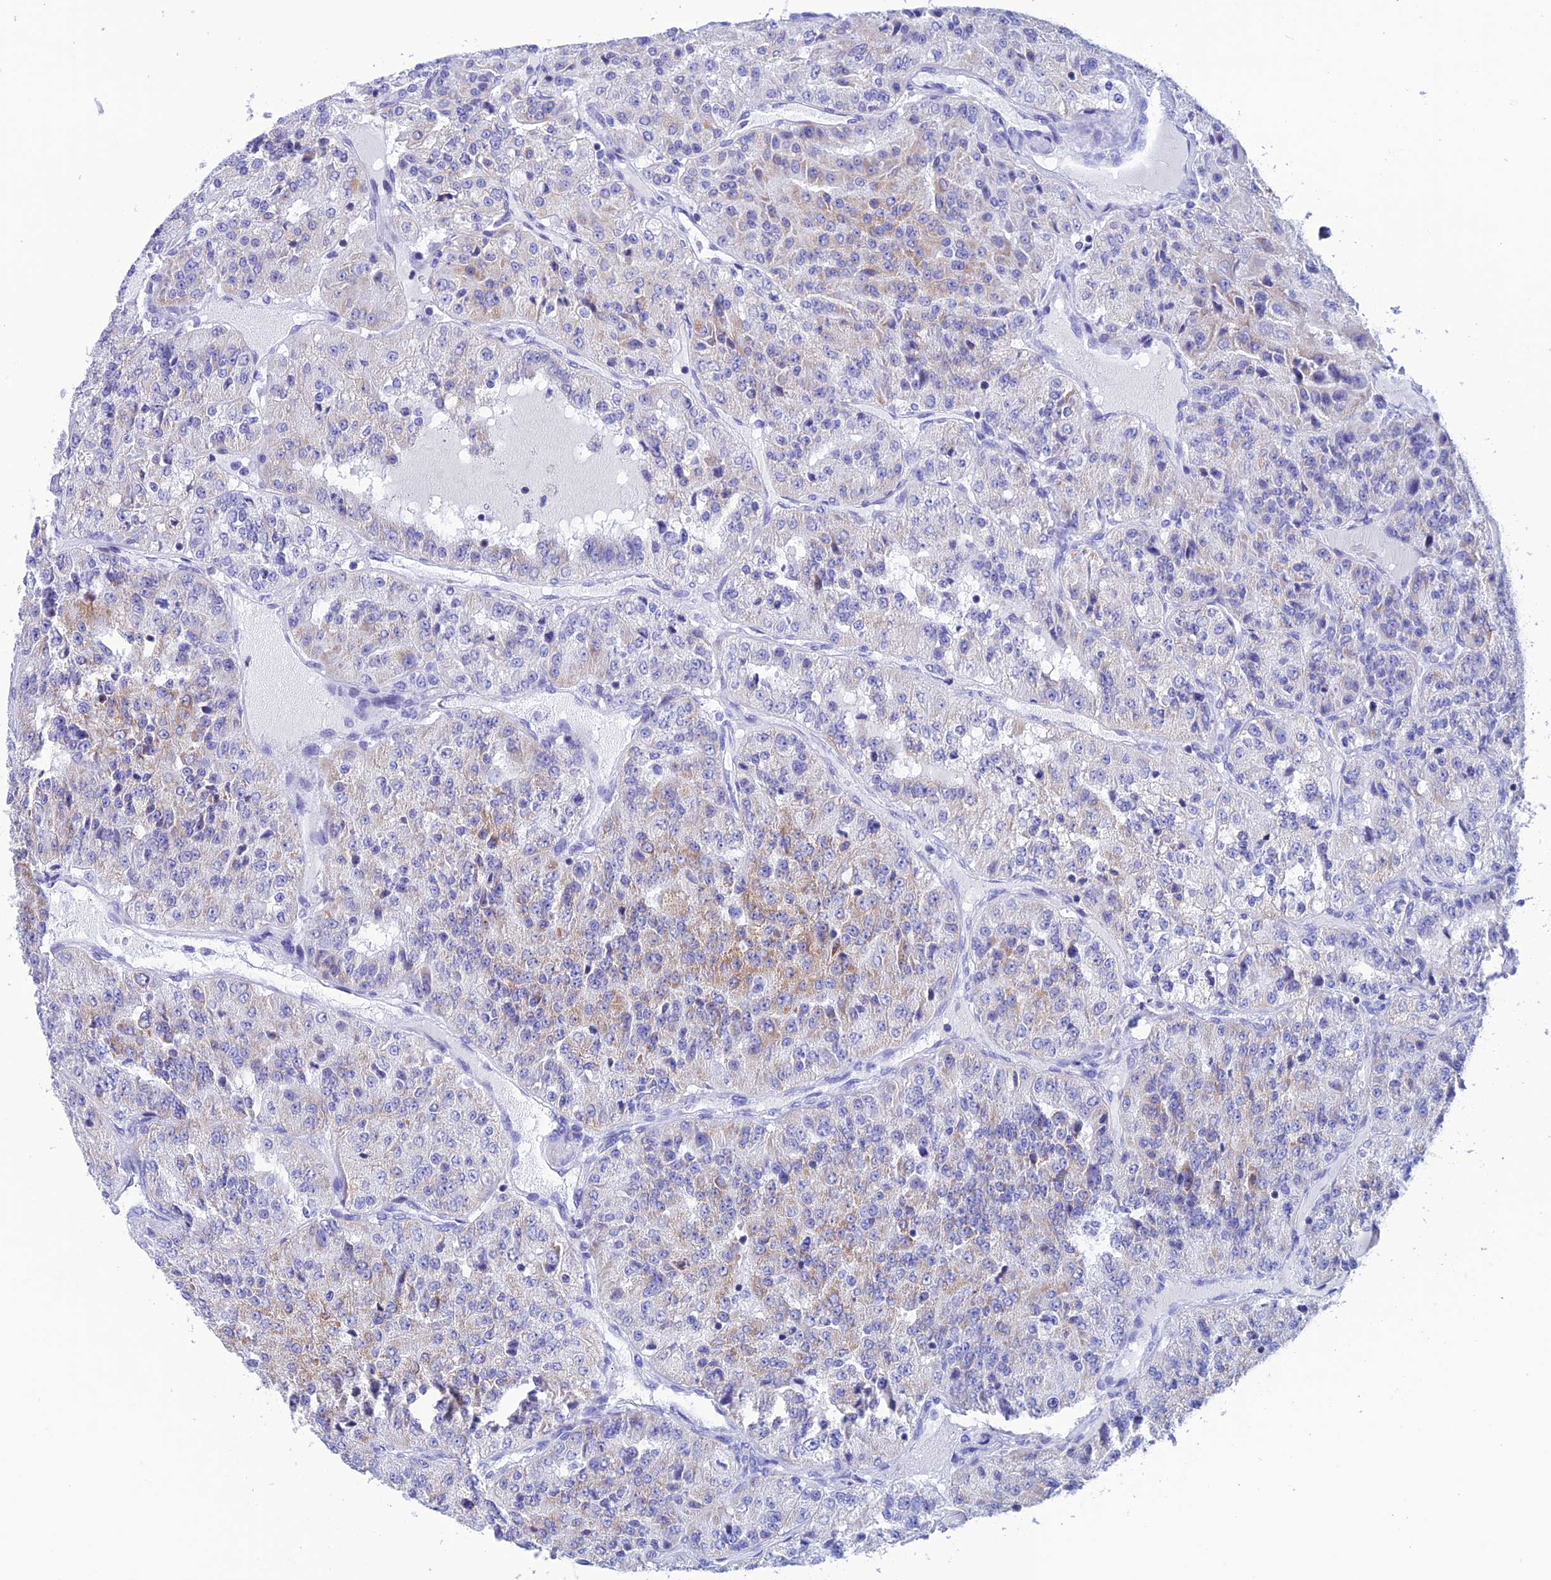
{"staining": {"intensity": "moderate", "quantity": "<25%", "location": "cytoplasmic/membranous"}, "tissue": "renal cancer", "cell_type": "Tumor cells", "image_type": "cancer", "snomed": [{"axis": "morphology", "description": "Adenocarcinoma, NOS"}, {"axis": "topography", "description": "Kidney"}], "caption": "Protein staining by immunohistochemistry (IHC) reveals moderate cytoplasmic/membranous staining in approximately <25% of tumor cells in renal cancer.", "gene": "NXPE4", "patient": {"sex": "female", "age": 63}}